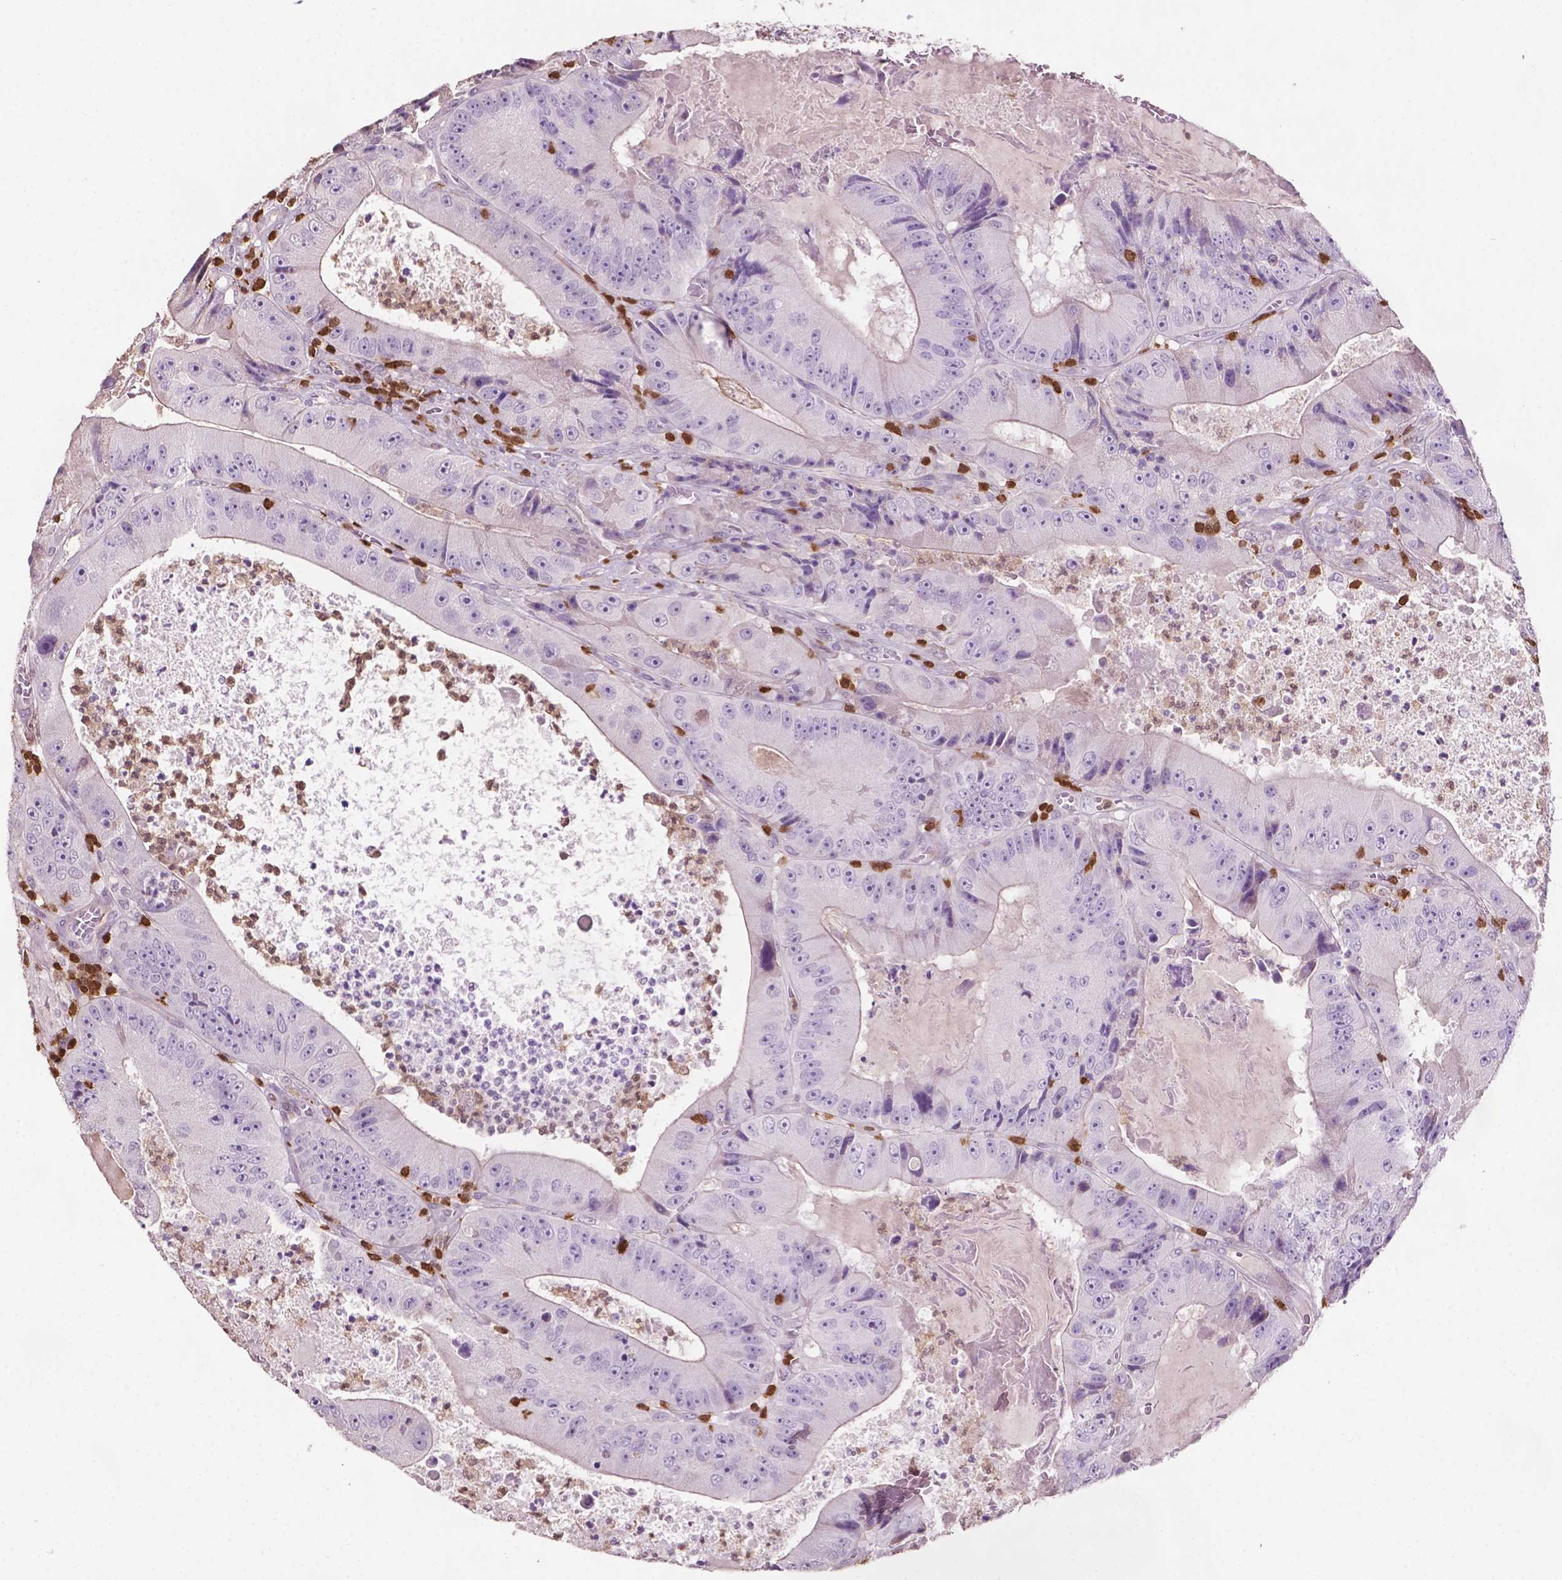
{"staining": {"intensity": "negative", "quantity": "none", "location": "none"}, "tissue": "colorectal cancer", "cell_type": "Tumor cells", "image_type": "cancer", "snomed": [{"axis": "morphology", "description": "Adenocarcinoma, NOS"}, {"axis": "topography", "description": "Colon"}], "caption": "Protein analysis of colorectal cancer displays no significant positivity in tumor cells.", "gene": "TBC1D10C", "patient": {"sex": "female", "age": 86}}